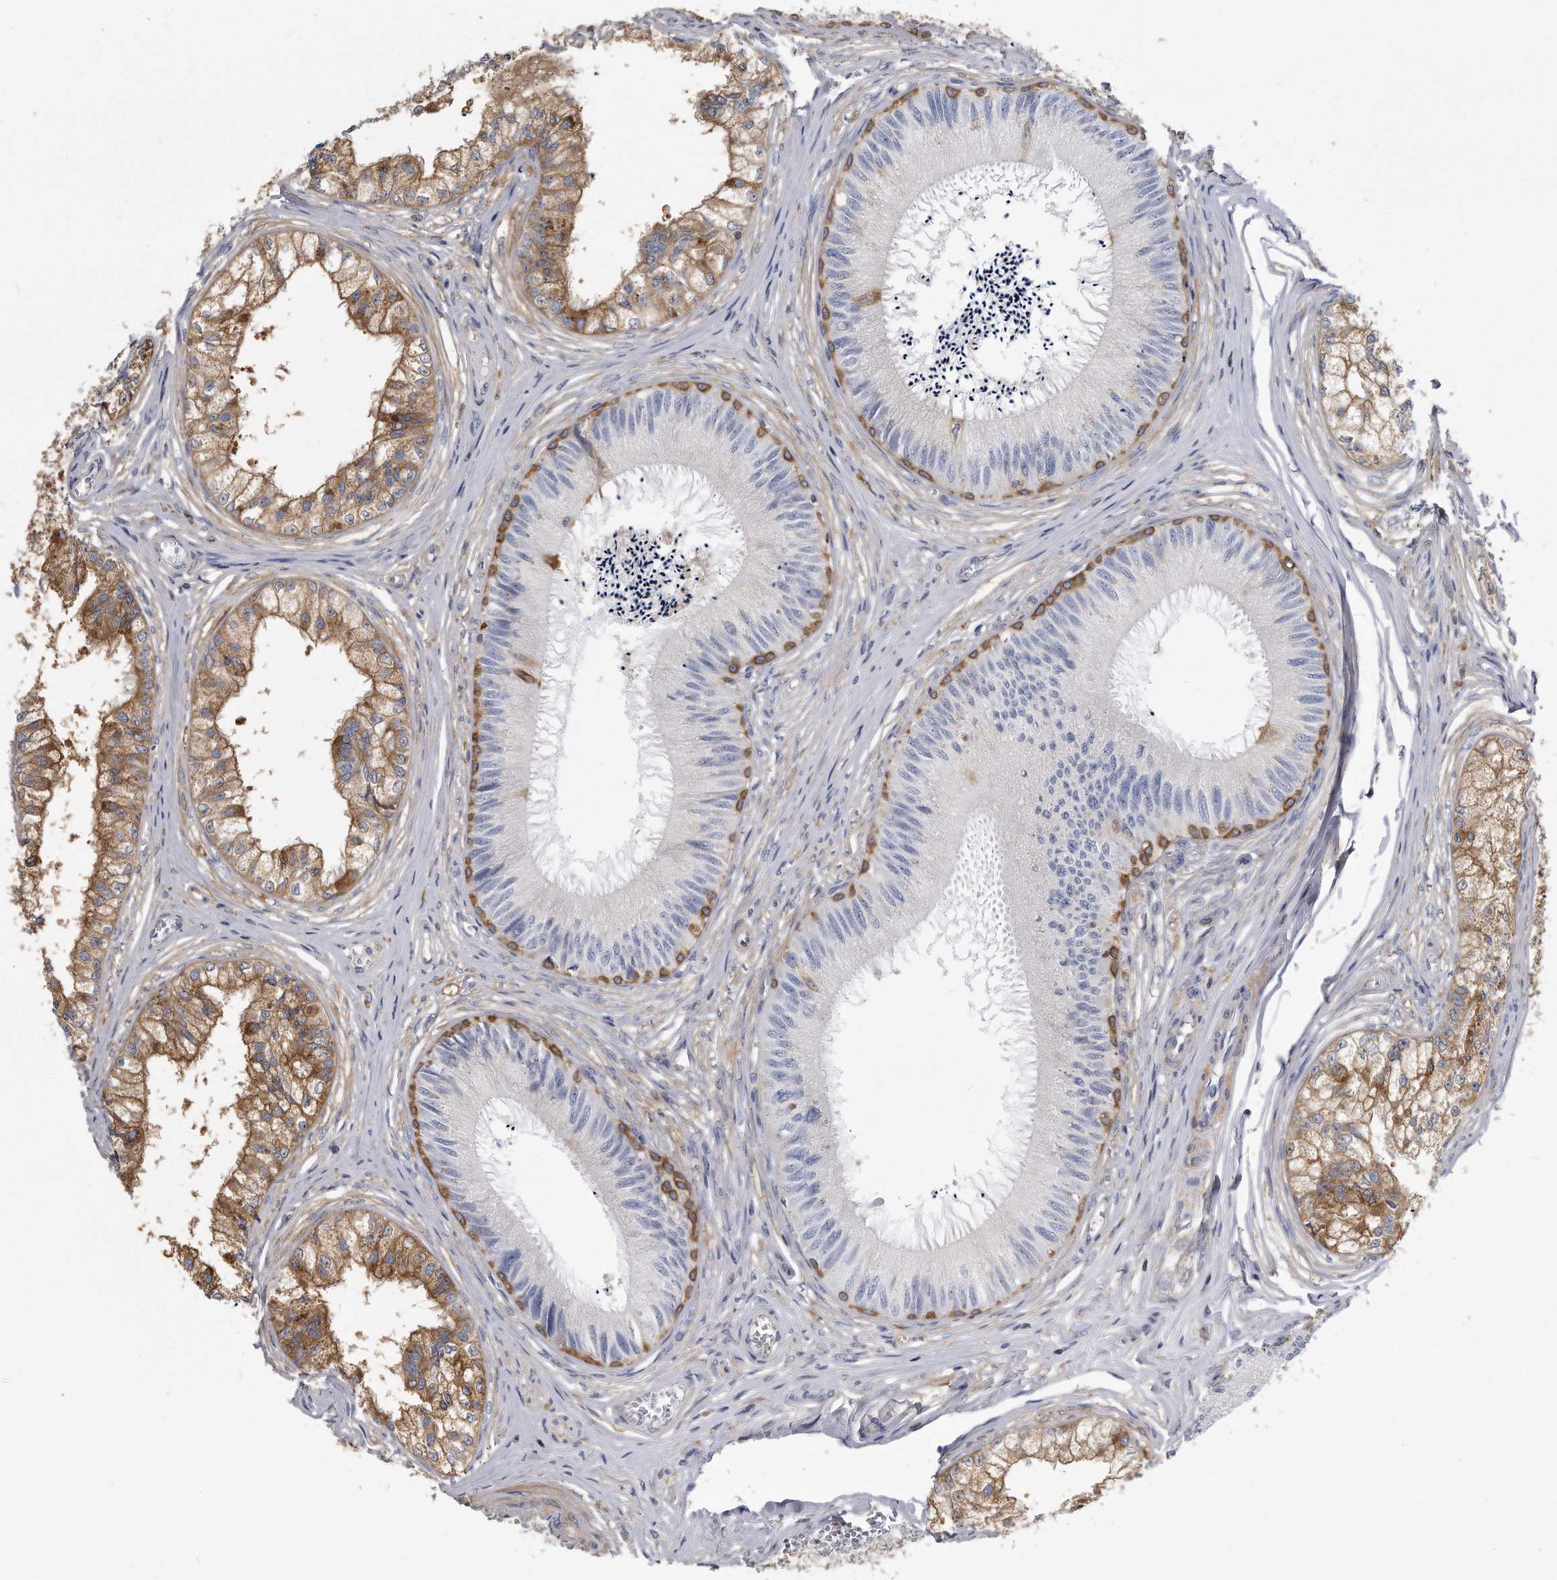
{"staining": {"intensity": "moderate", "quantity": "<25%", "location": "cytoplasmic/membranous"}, "tissue": "epididymis", "cell_type": "Glandular cells", "image_type": "normal", "snomed": [{"axis": "morphology", "description": "Normal tissue, NOS"}, {"axis": "topography", "description": "Epididymis"}], "caption": "An IHC histopathology image of normal tissue is shown. Protein staining in brown labels moderate cytoplasmic/membranous positivity in epididymis within glandular cells. Nuclei are stained in blue.", "gene": "PYGB", "patient": {"sex": "male", "age": 79}}